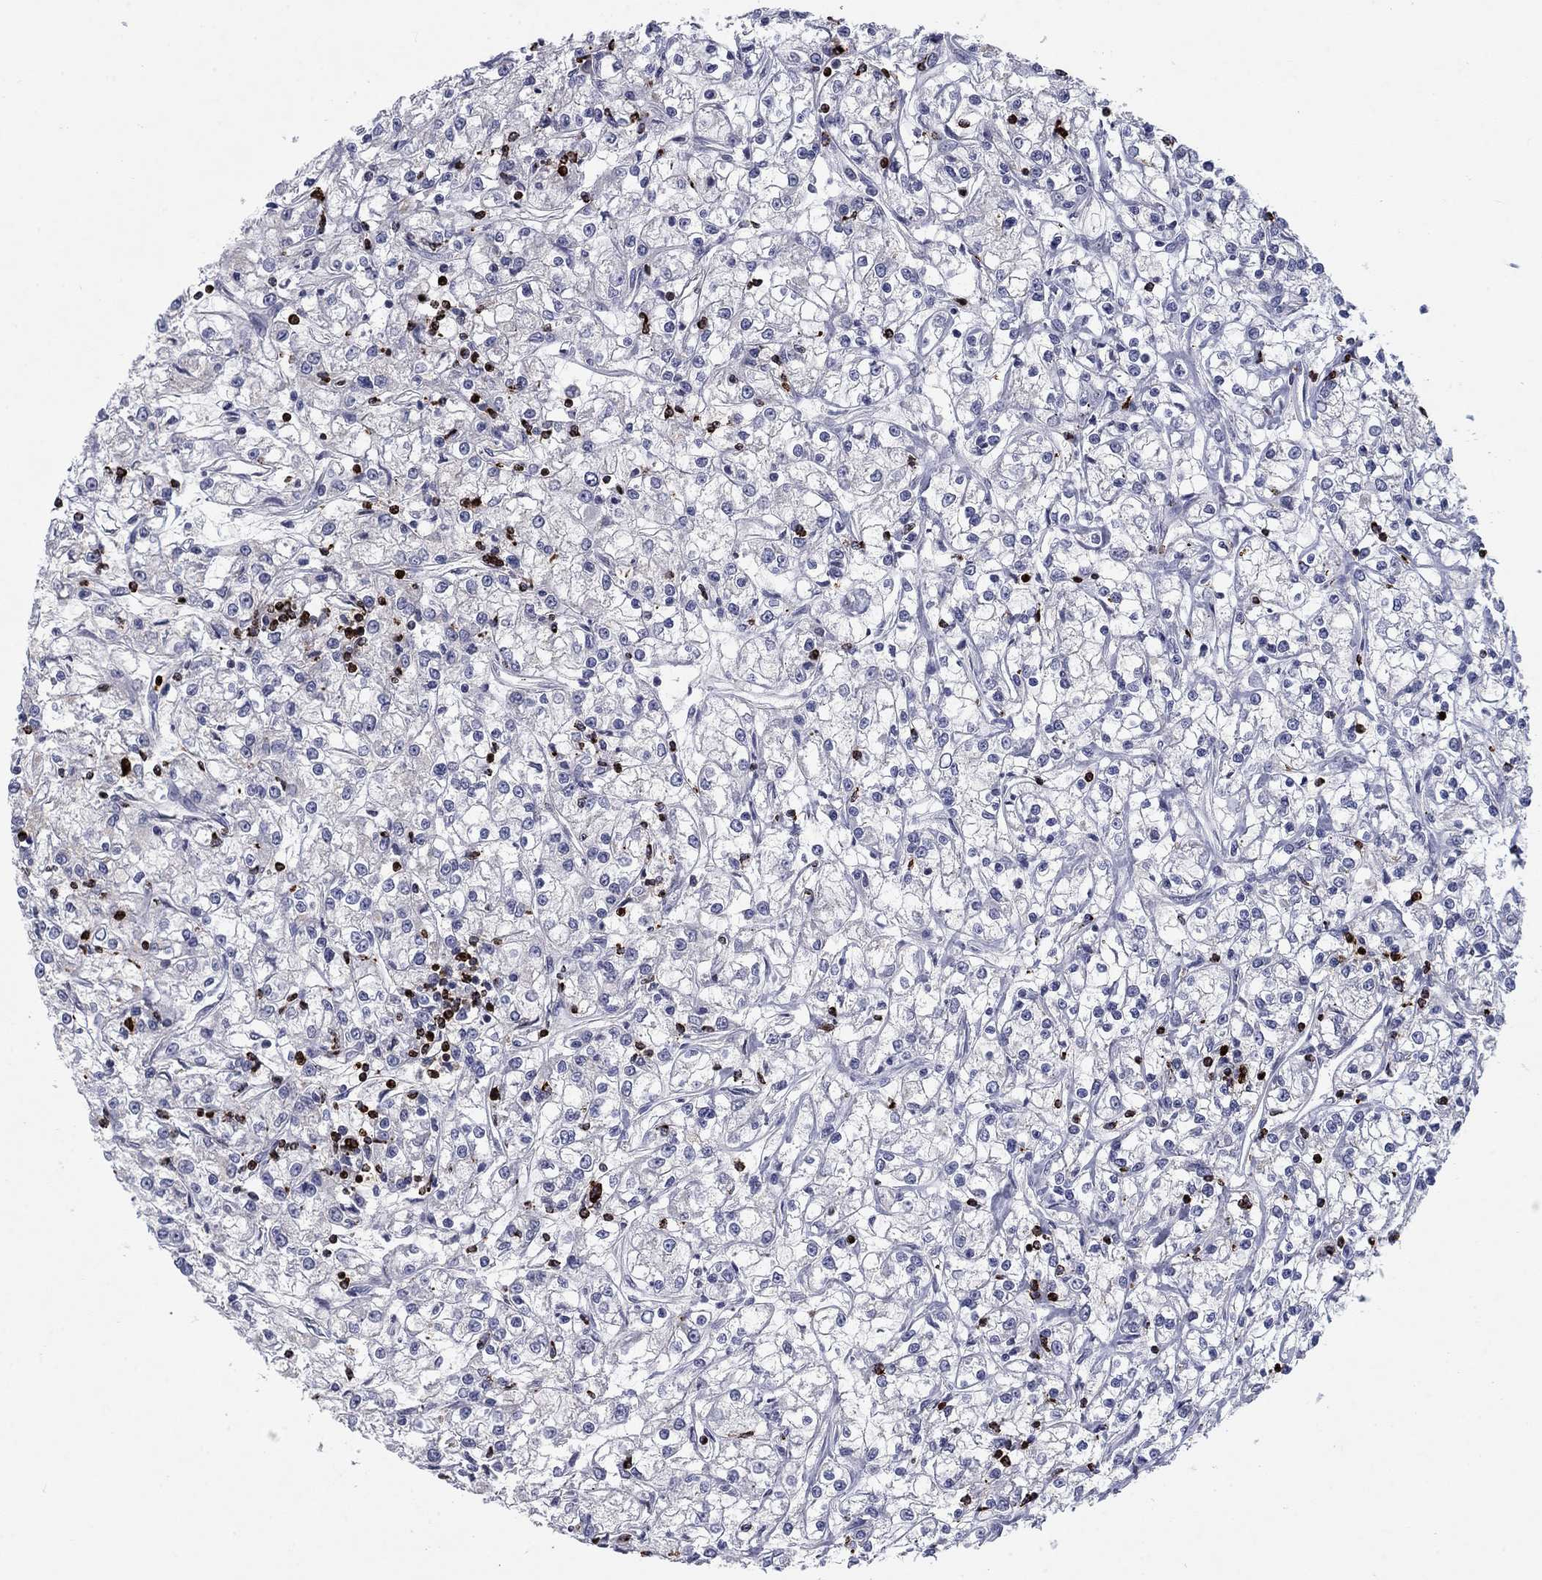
{"staining": {"intensity": "negative", "quantity": "none", "location": "none"}, "tissue": "renal cancer", "cell_type": "Tumor cells", "image_type": "cancer", "snomed": [{"axis": "morphology", "description": "Adenocarcinoma, NOS"}, {"axis": "topography", "description": "Kidney"}], "caption": "Tumor cells show no significant positivity in adenocarcinoma (renal). The staining was performed using DAB (3,3'-diaminobenzidine) to visualize the protein expression in brown, while the nuclei were stained in blue with hematoxylin (Magnification: 20x).", "gene": "GZMA", "patient": {"sex": "female", "age": 59}}